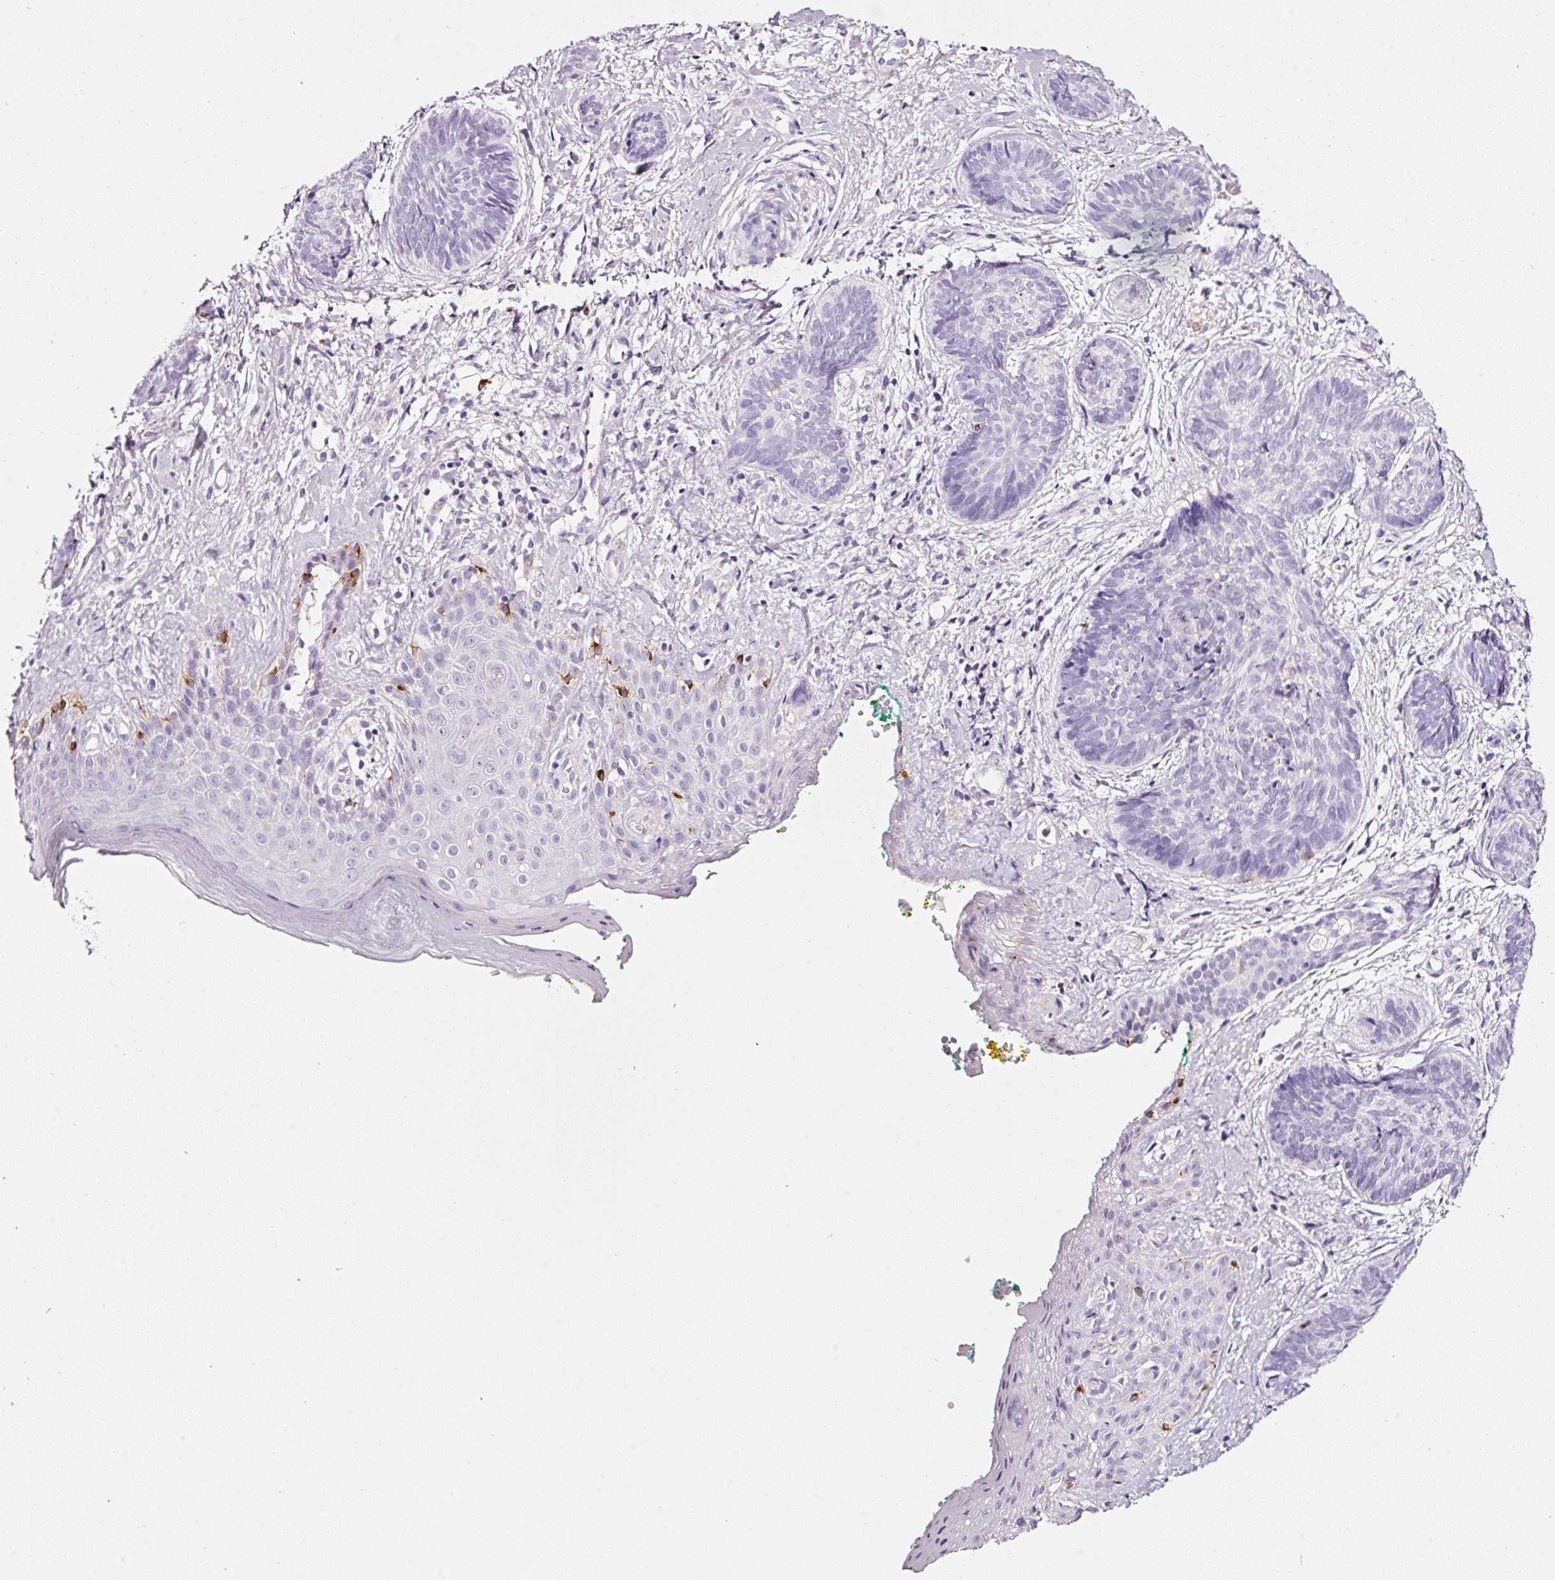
{"staining": {"intensity": "negative", "quantity": "none", "location": "none"}, "tissue": "skin cancer", "cell_type": "Tumor cells", "image_type": "cancer", "snomed": [{"axis": "morphology", "description": "Basal cell carcinoma"}, {"axis": "topography", "description": "Skin"}], "caption": "Photomicrograph shows no protein expression in tumor cells of skin basal cell carcinoma tissue. (Brightfield microscopy of DAB (3,3'-diaminobenzidine) immunohistochemistry at high magnification).", "gene": "CYB561A3", "patient": {"sex": "female", "age": 81}}